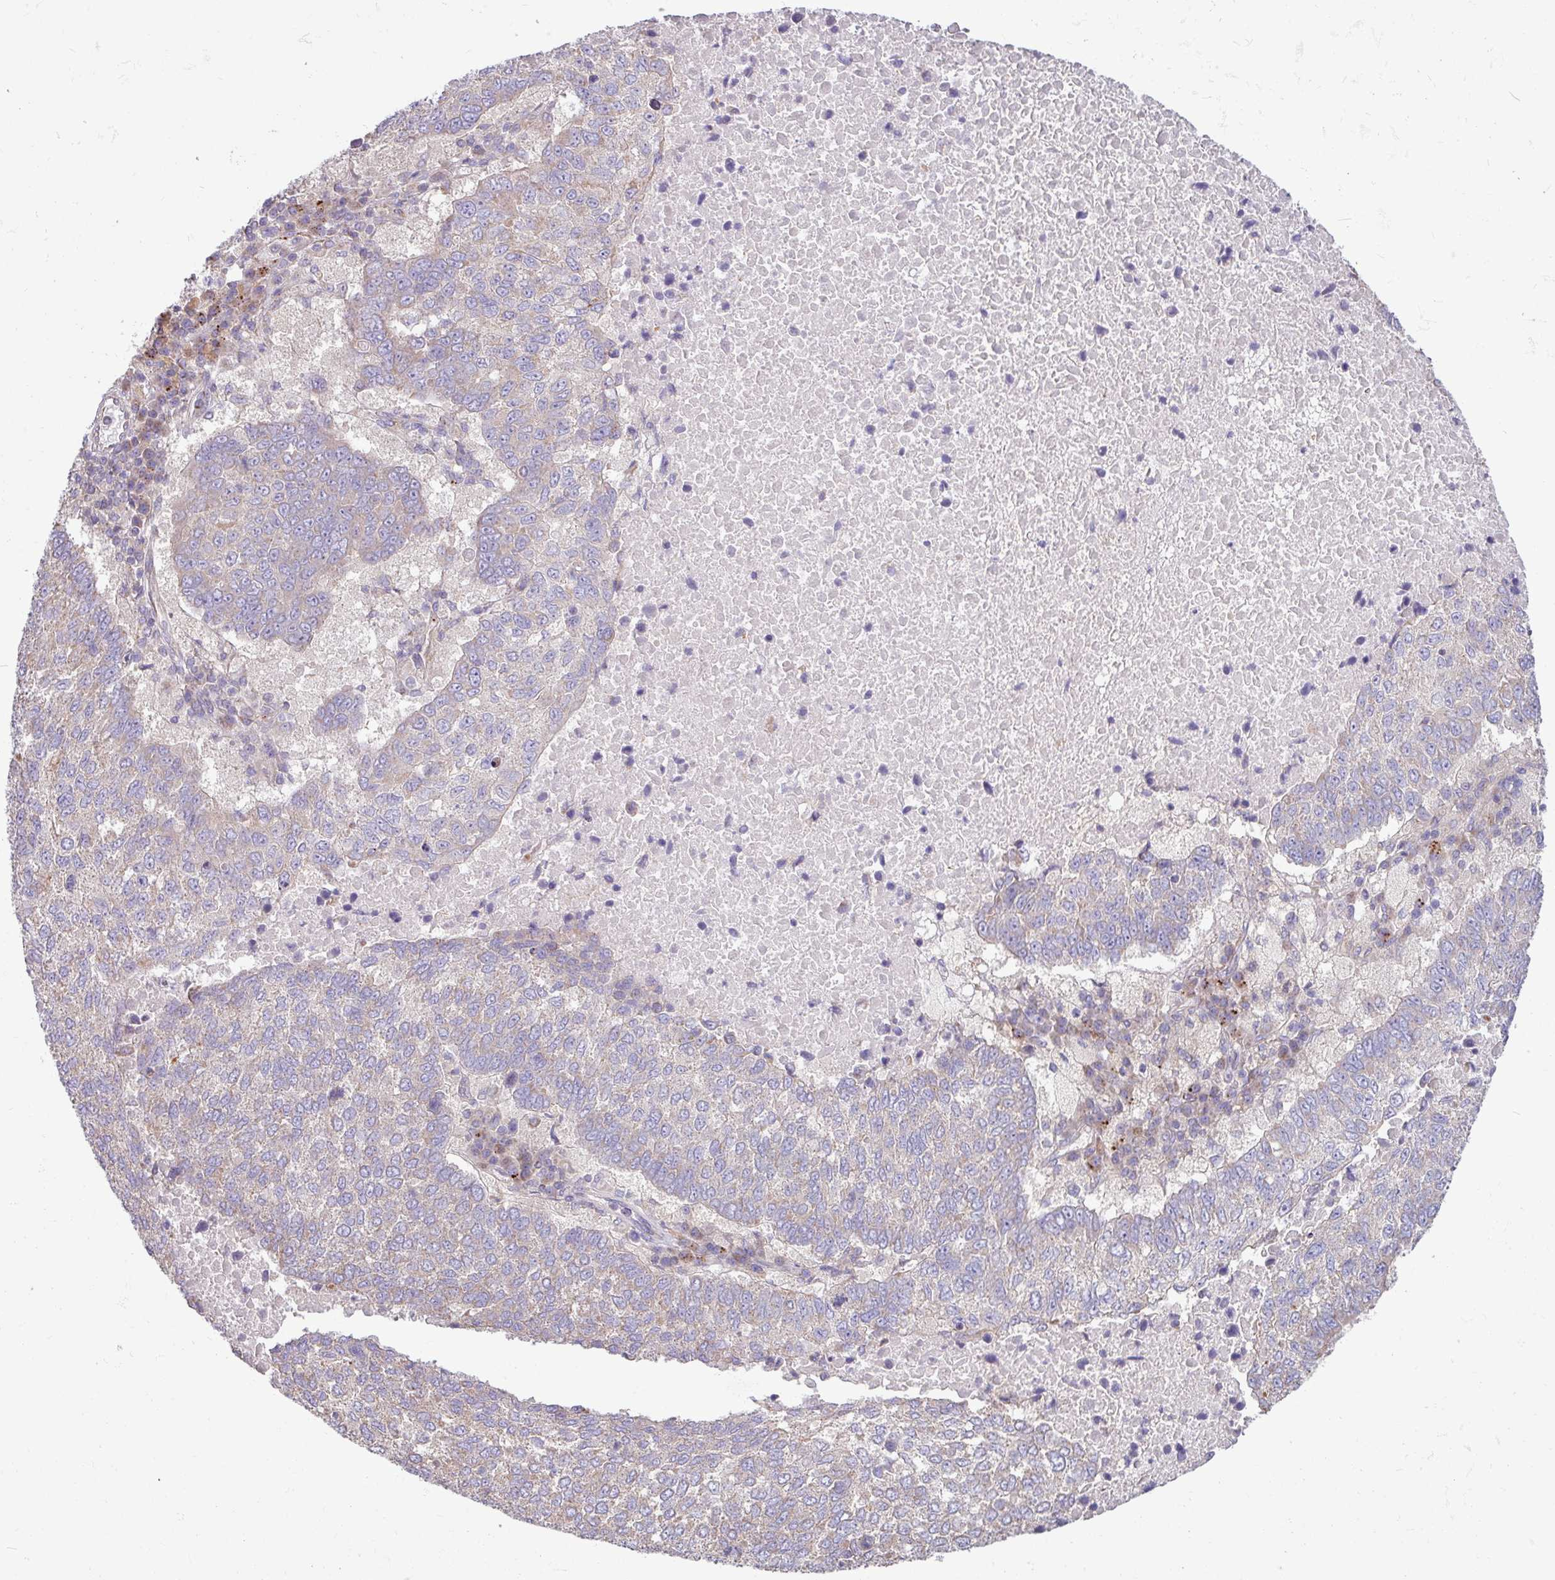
{"staining": {"intensity": "negative", "quantity": "none", "location": "none"}, "tissue": "lung cancer", "cell_type": "Tumor cells", "image_type": "cancer", "snomed": [{"axis": "morphology", "description": "Squamous cell carcinoma, NOS"}, {"axis": "topography", "description": "Lung"}], "caption": "A photomicrograph of squamous cell carcinoma (lung) stained for a protein reveals no brown staining in tumor cells.", "gene": "PPM1J", "patient": {"sex": "male", "age": 73}}